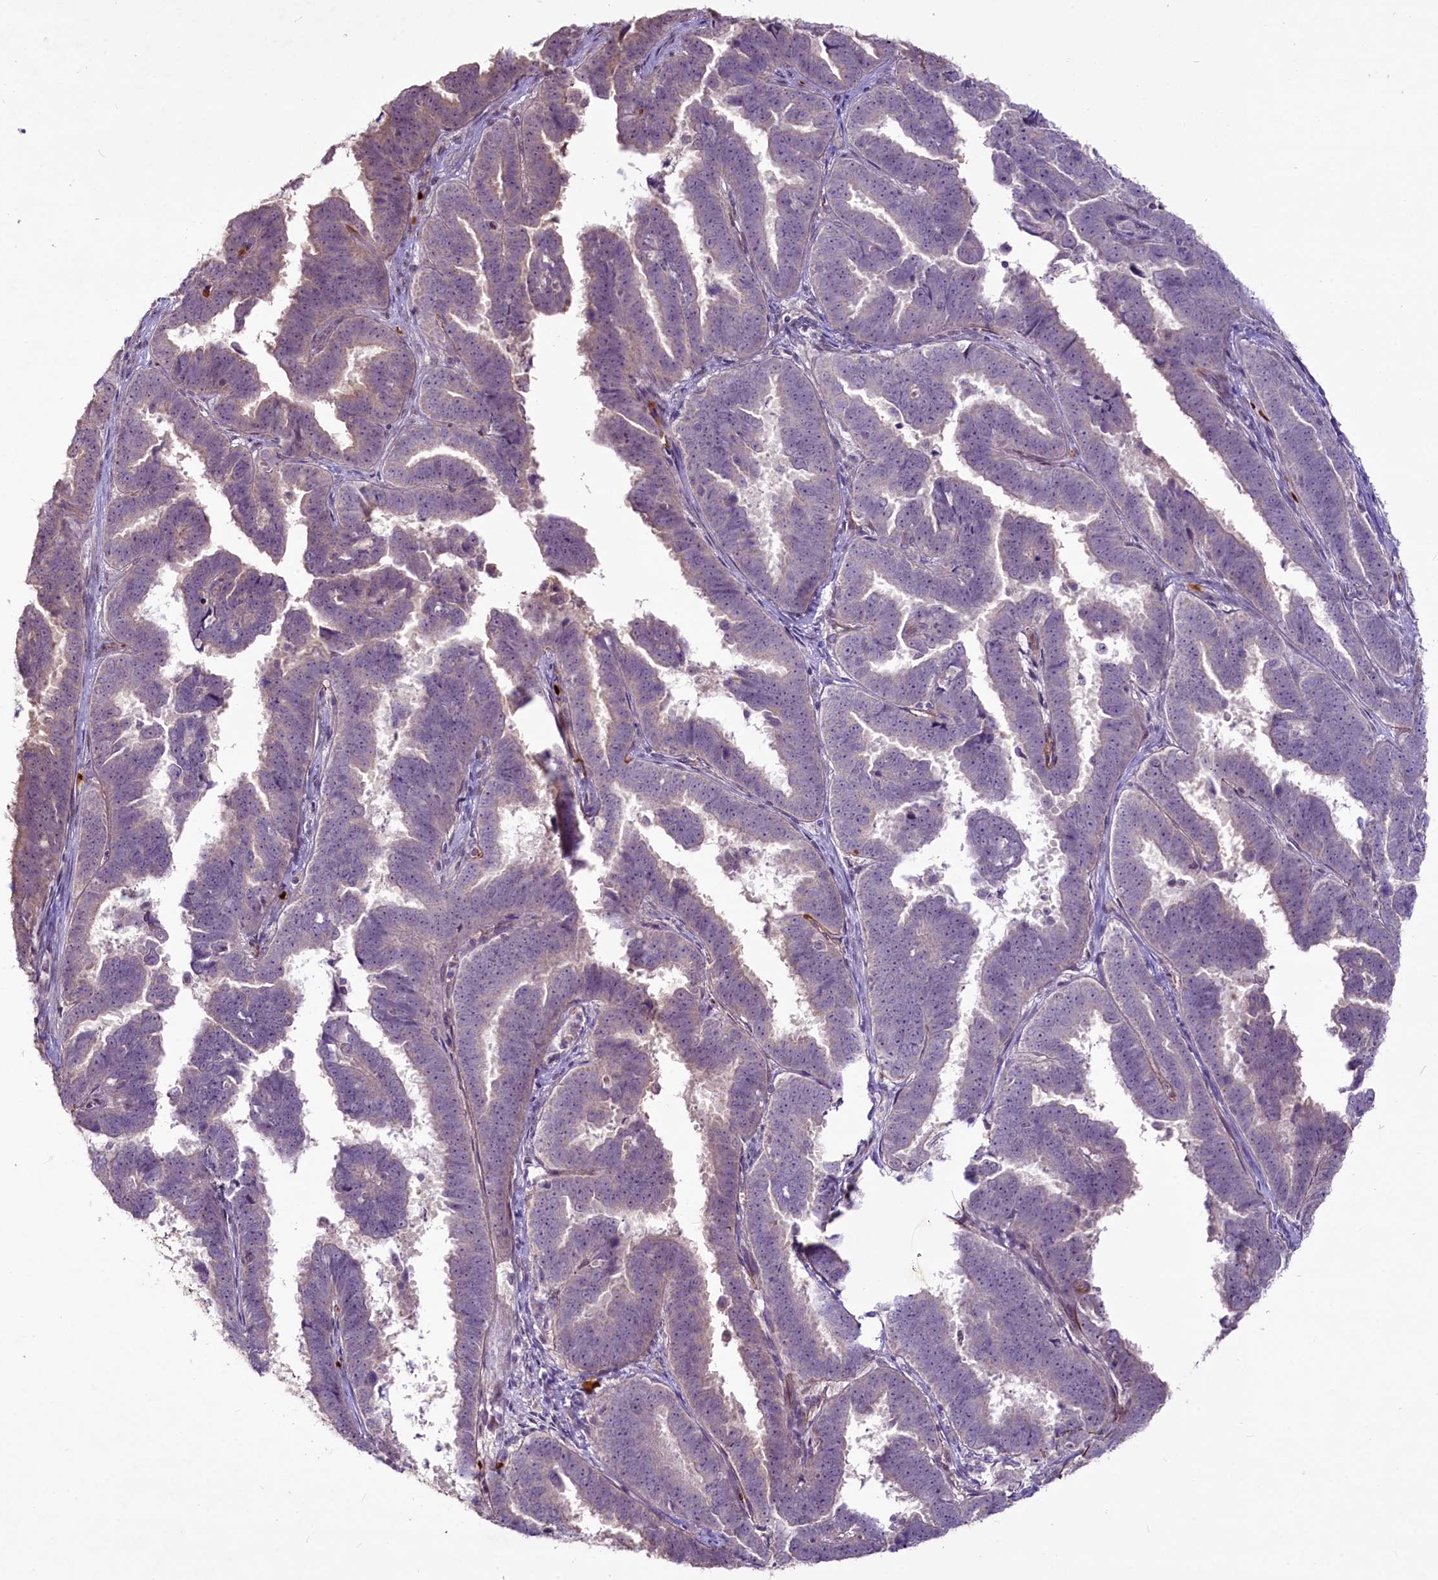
{"staining": {"intensity": "weak", "quantity": "<25%", "location": "cytoplasmic/membranous"}, "tissue": "endometrial cancer", "cell_type": "Tumor cells", "image_type": "cancer", "snomed": [{"axis": "morphology", "description": "Adenocarcinoma, NOS"}, {"axis": "topography", "description": "Endometrium"}], "caption": "A high-resolution micrograph shows immunohistochemistry staining of endometrial cancer, which exhibits no significant staining in tumor cells.", "gene": "SUSD3", "patient": {"sex": "female", "age": 75}}